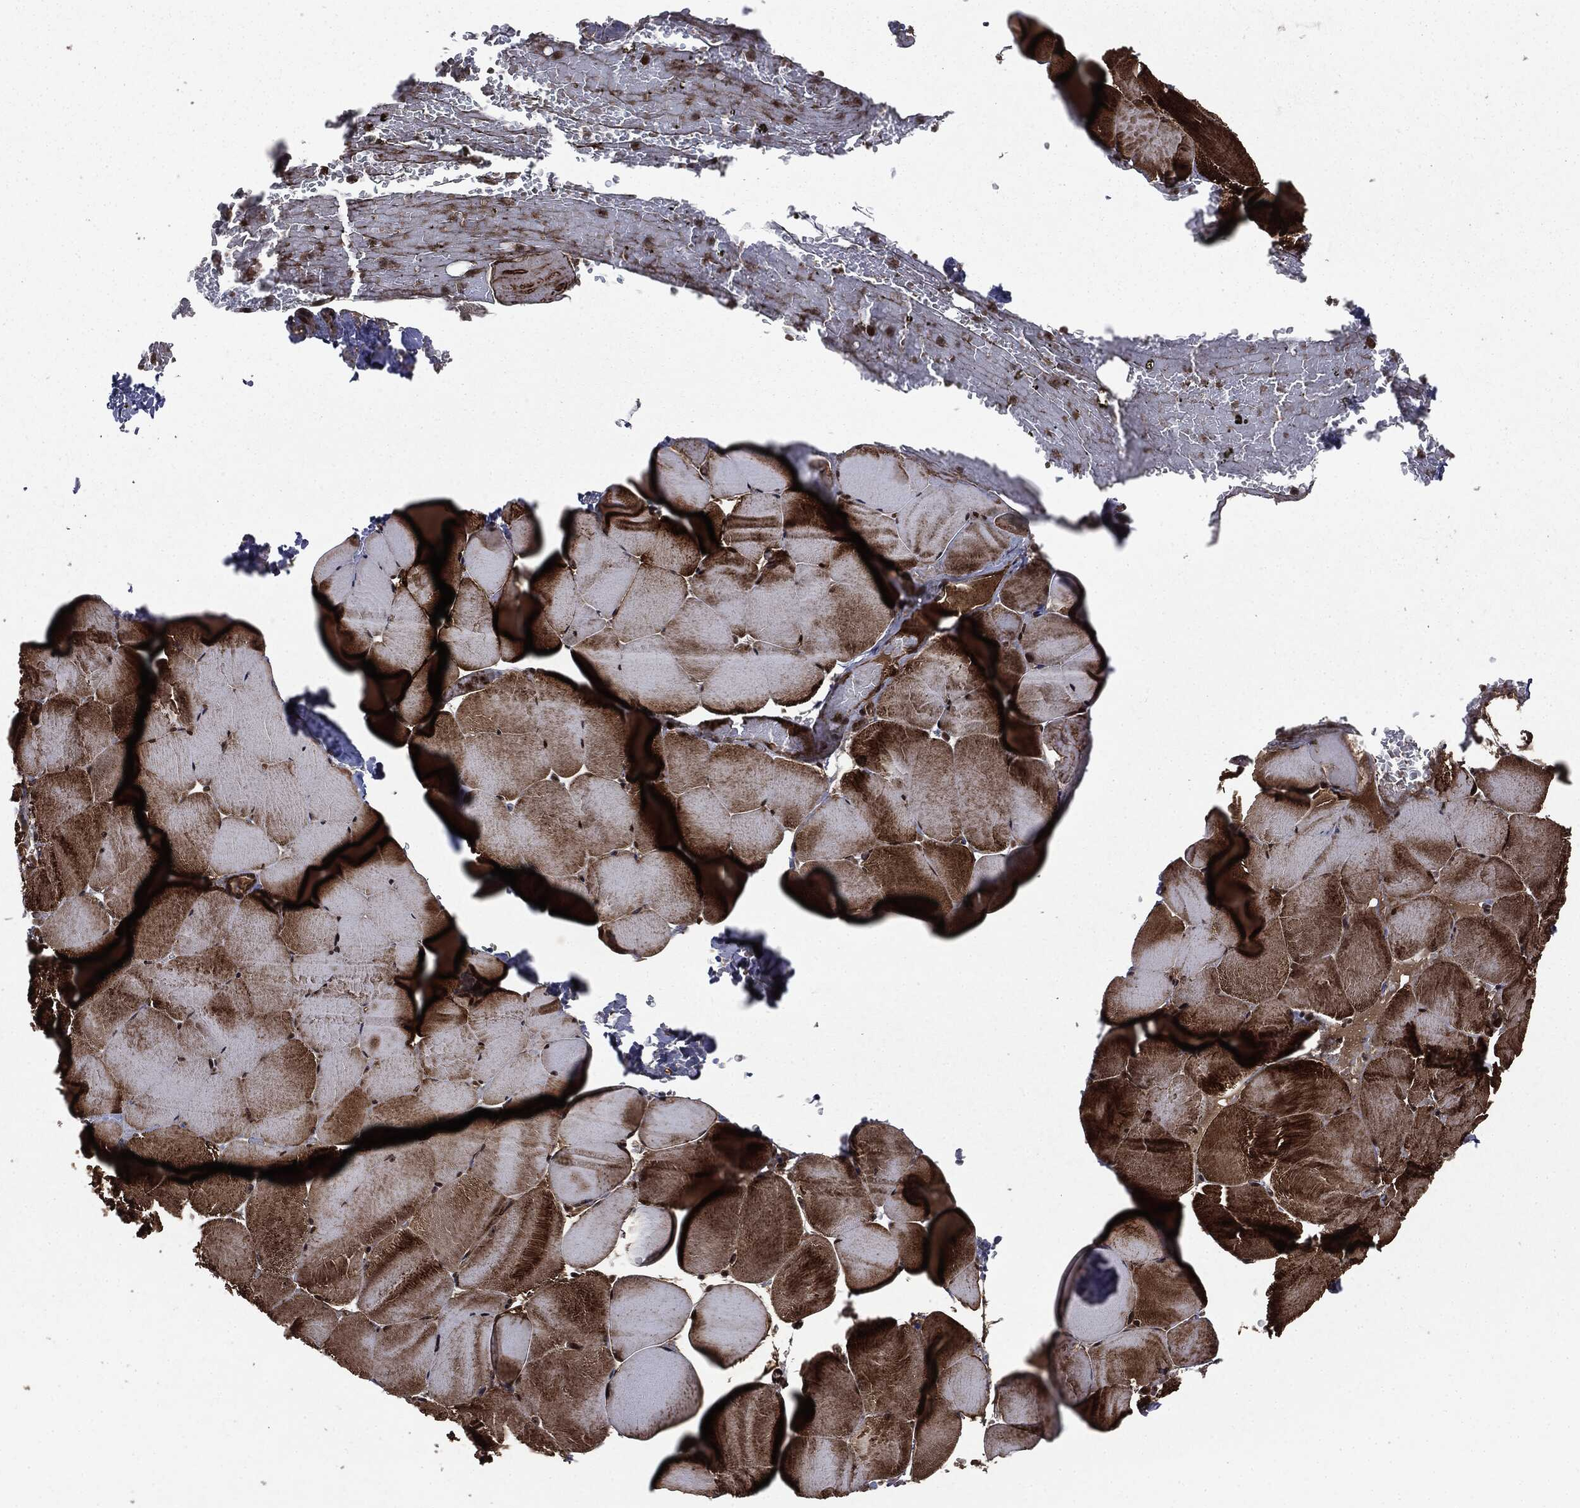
{"staining": {"intensity": "strong", "quantity": ">75%", "location": "cytoplasmic/membranous"}, "tissue": "skeletal muscle", "cell_type": "Myocytes", "image_type": "normal", "snomed": [{"axis": "morphology", "description": "Normal tissue, NOS"}, {"axis": "topography", "description": "Skeletal muscle"}], "caption": "DAB (3,3'-diaminobenzidine) immunohistochemical staining of normal skeletal muscle exhibits strong cytoplasmic/membranous protein positivity in about >75% of myocytes. (Brightfield microscopy of DAB IHC at high magnification).", "gene": "CARD6", "patient": {"sex": "female", "age": 37}}